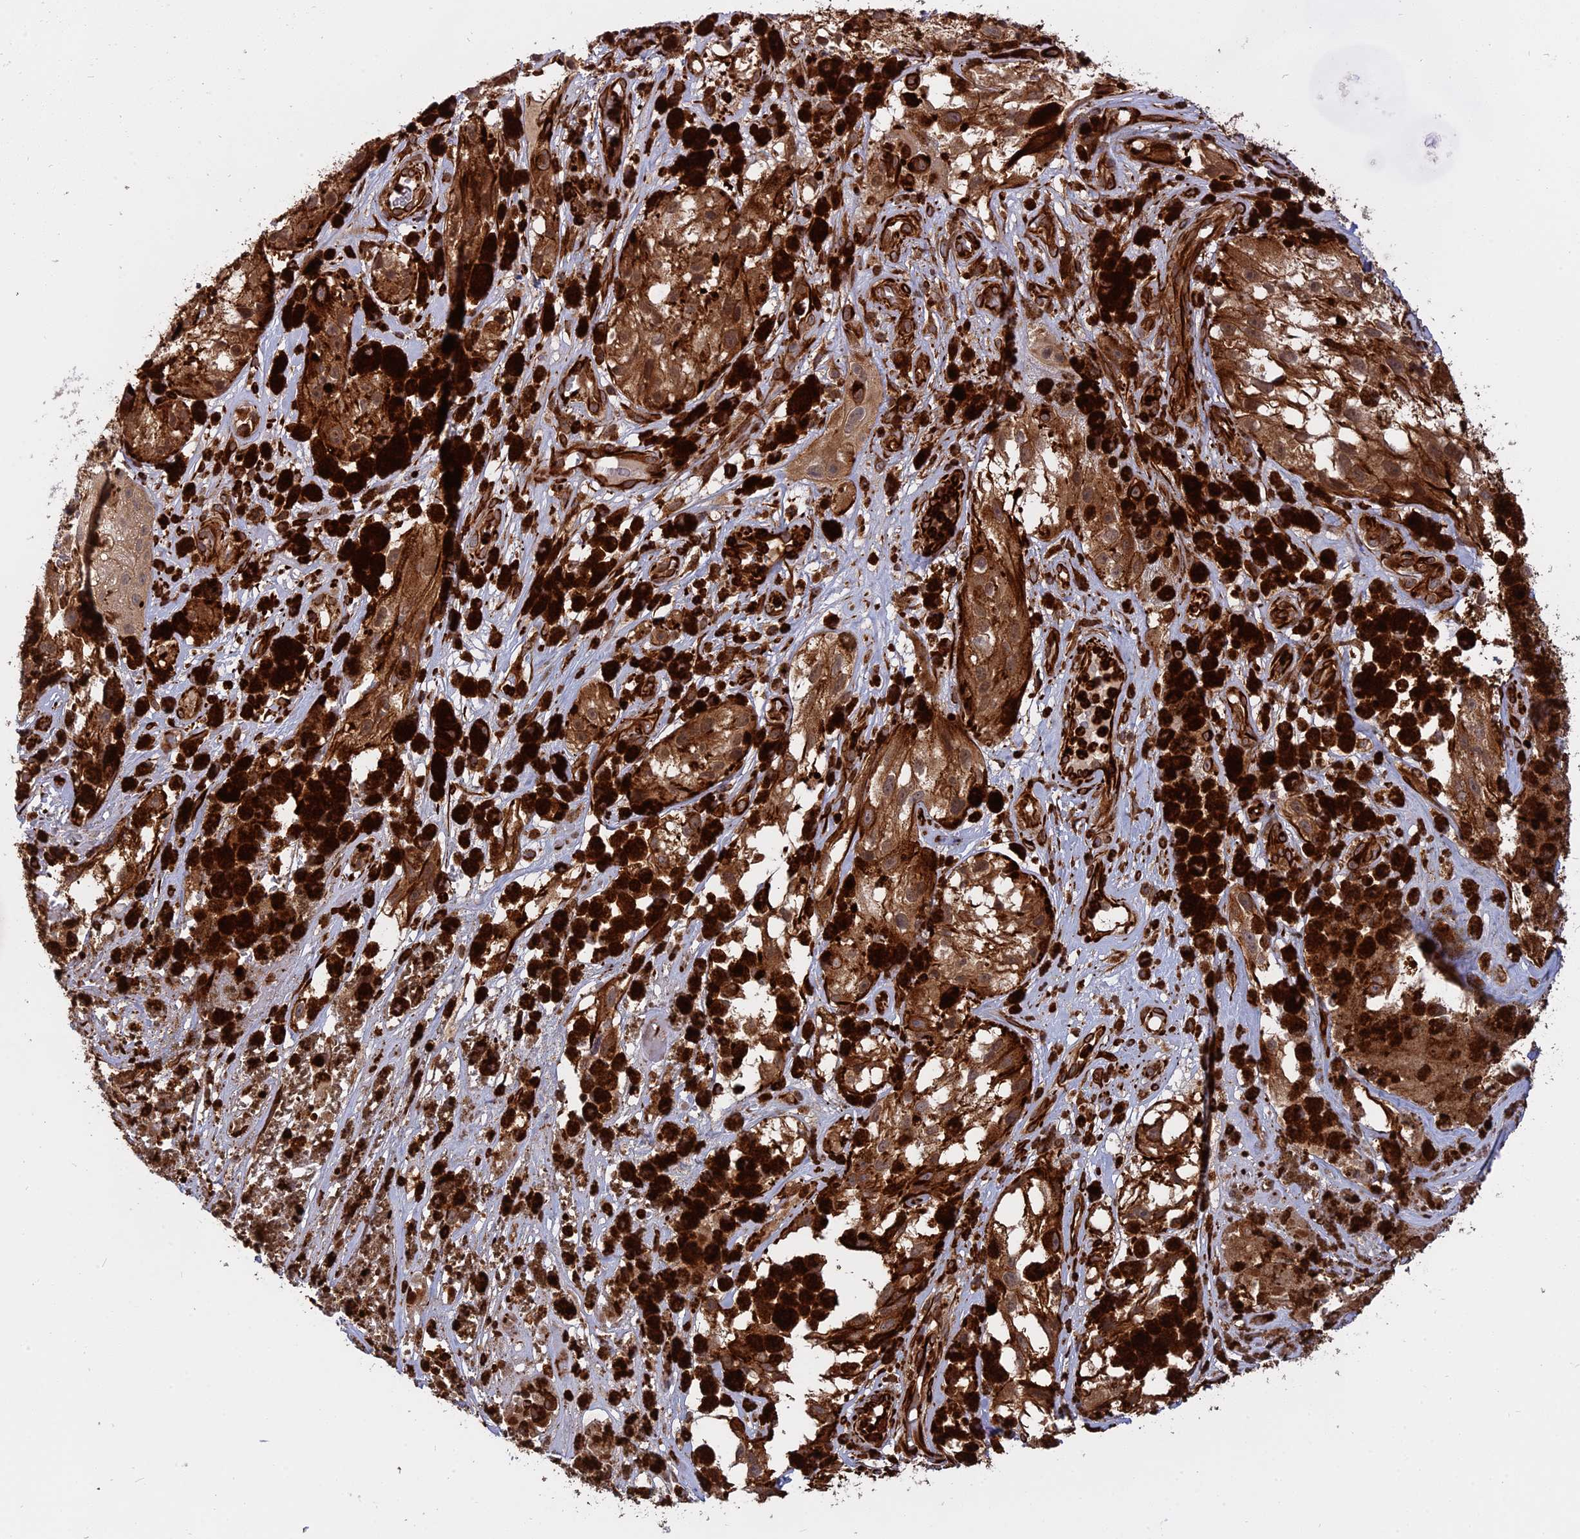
{"staining": {"intensity": "strong", "quantity": ">75%", "location": "cytoplasmic/membranous"}, "tissue": "melanoma", "cell_type": "Tumor cells", "image_type": "cancer", "snomed": [{"axis": "morphology", "description": "Malignant melanoma, NOS"}, {"axis": "topography", "description": "Skin"}], "caption": "Protein expression analysis of melanoma displays strong cytoplasmic/membranous expression in about >75% of tumor cells.", "gene": "PHLDB3", "patient": {"sex": "male", "age": 88}}